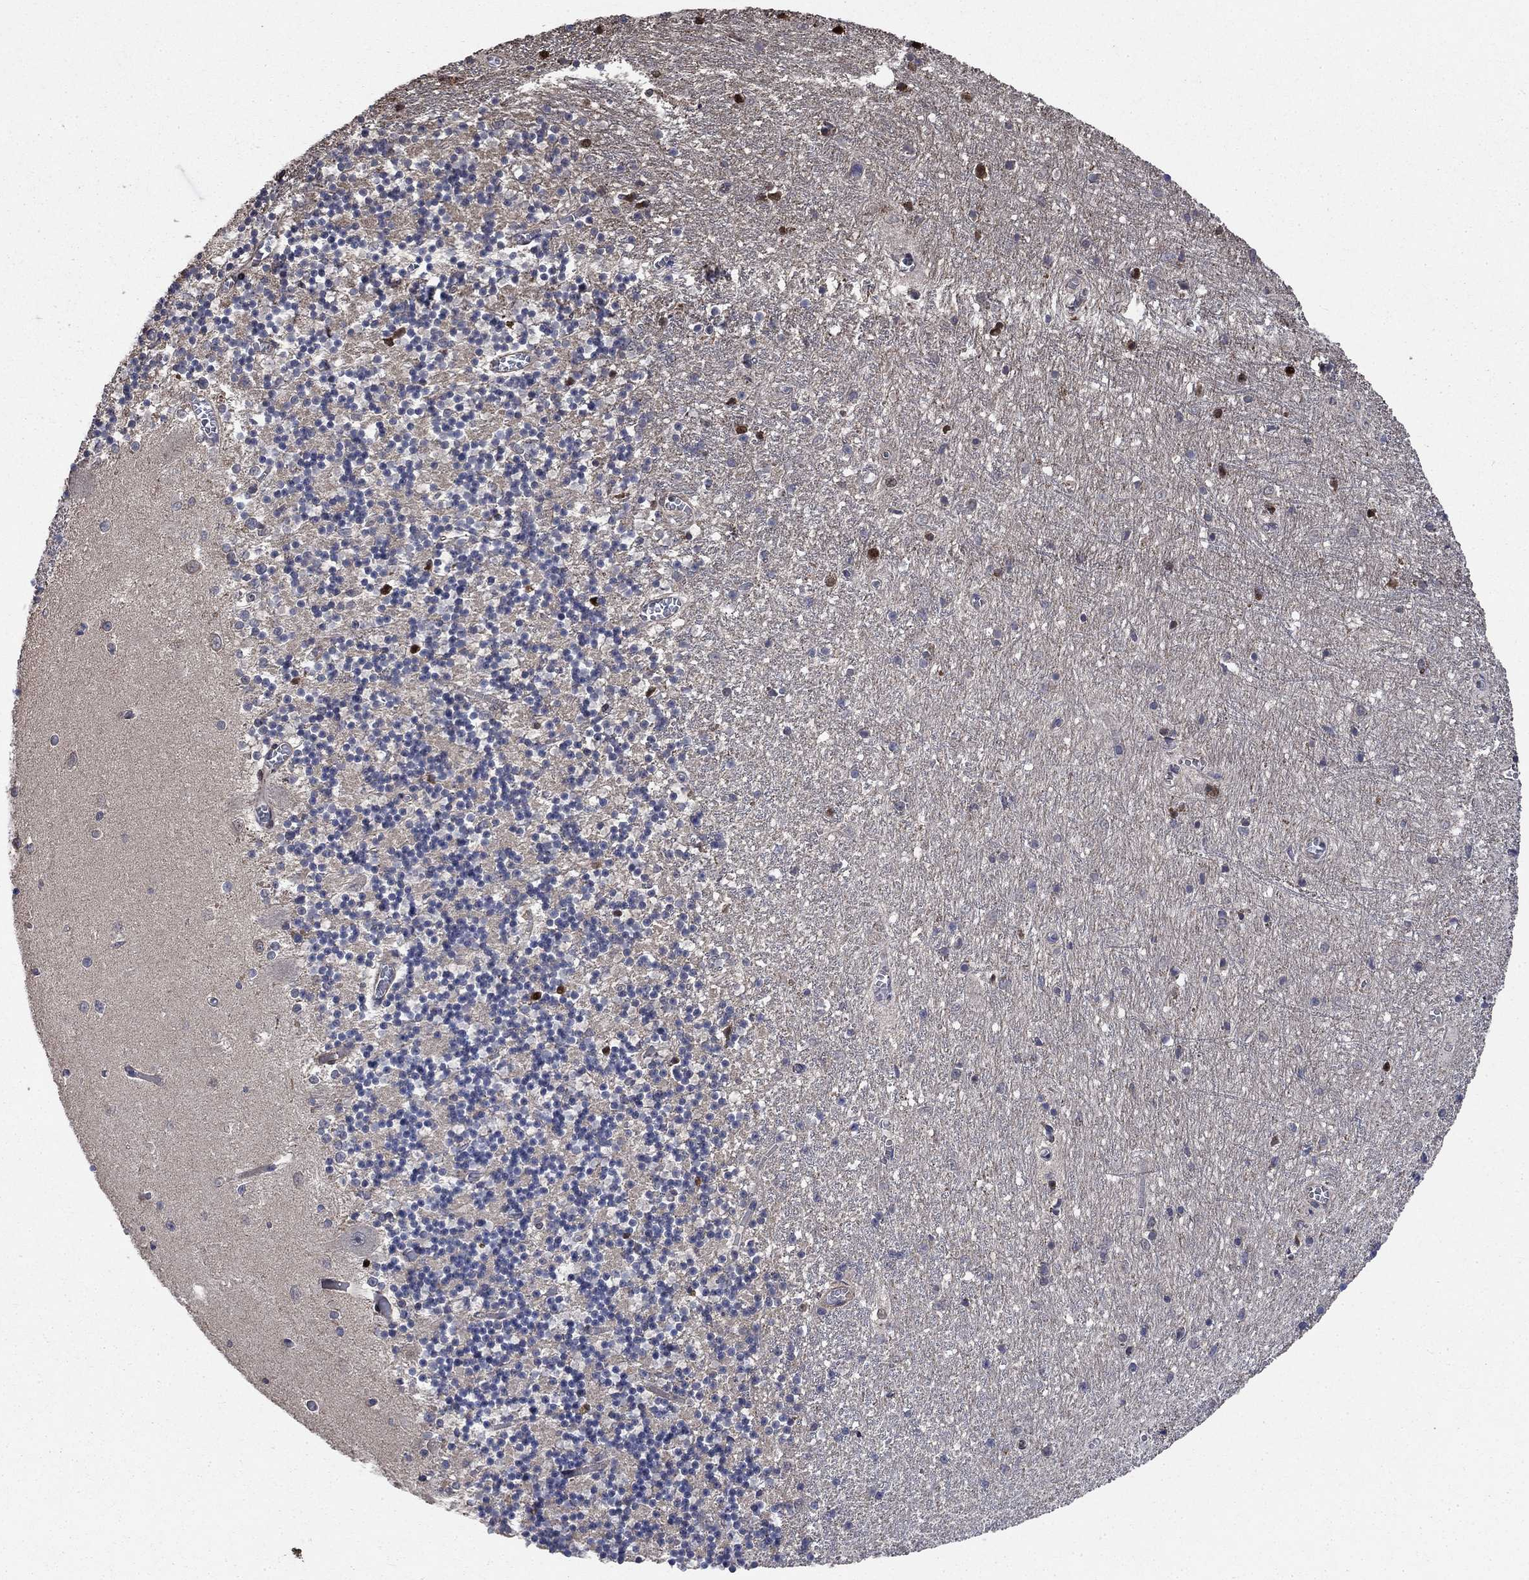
{"staining": {"intensity": "moderate", "quantity": "<25%", "location": "cytoplasmic/membranous"}, "tissue": "cerebellum", "cell_type": "Cells in granular layer", "image_type": "normal", "snomed": [{"axis": "morphology", "description": "Normal tissue, NOS"}, {"axis": "topography", "description": "Cerebellum"}], "caption": "Immunohistochemistry (IHC) (DAB) staining of benign human cerebellum shows moderate cytoplasmic/membranous protein expression in approximately <25% of cells in granular layer.", "gene": "PDE3A", "patient": {"sex": "female", "age": 64}}